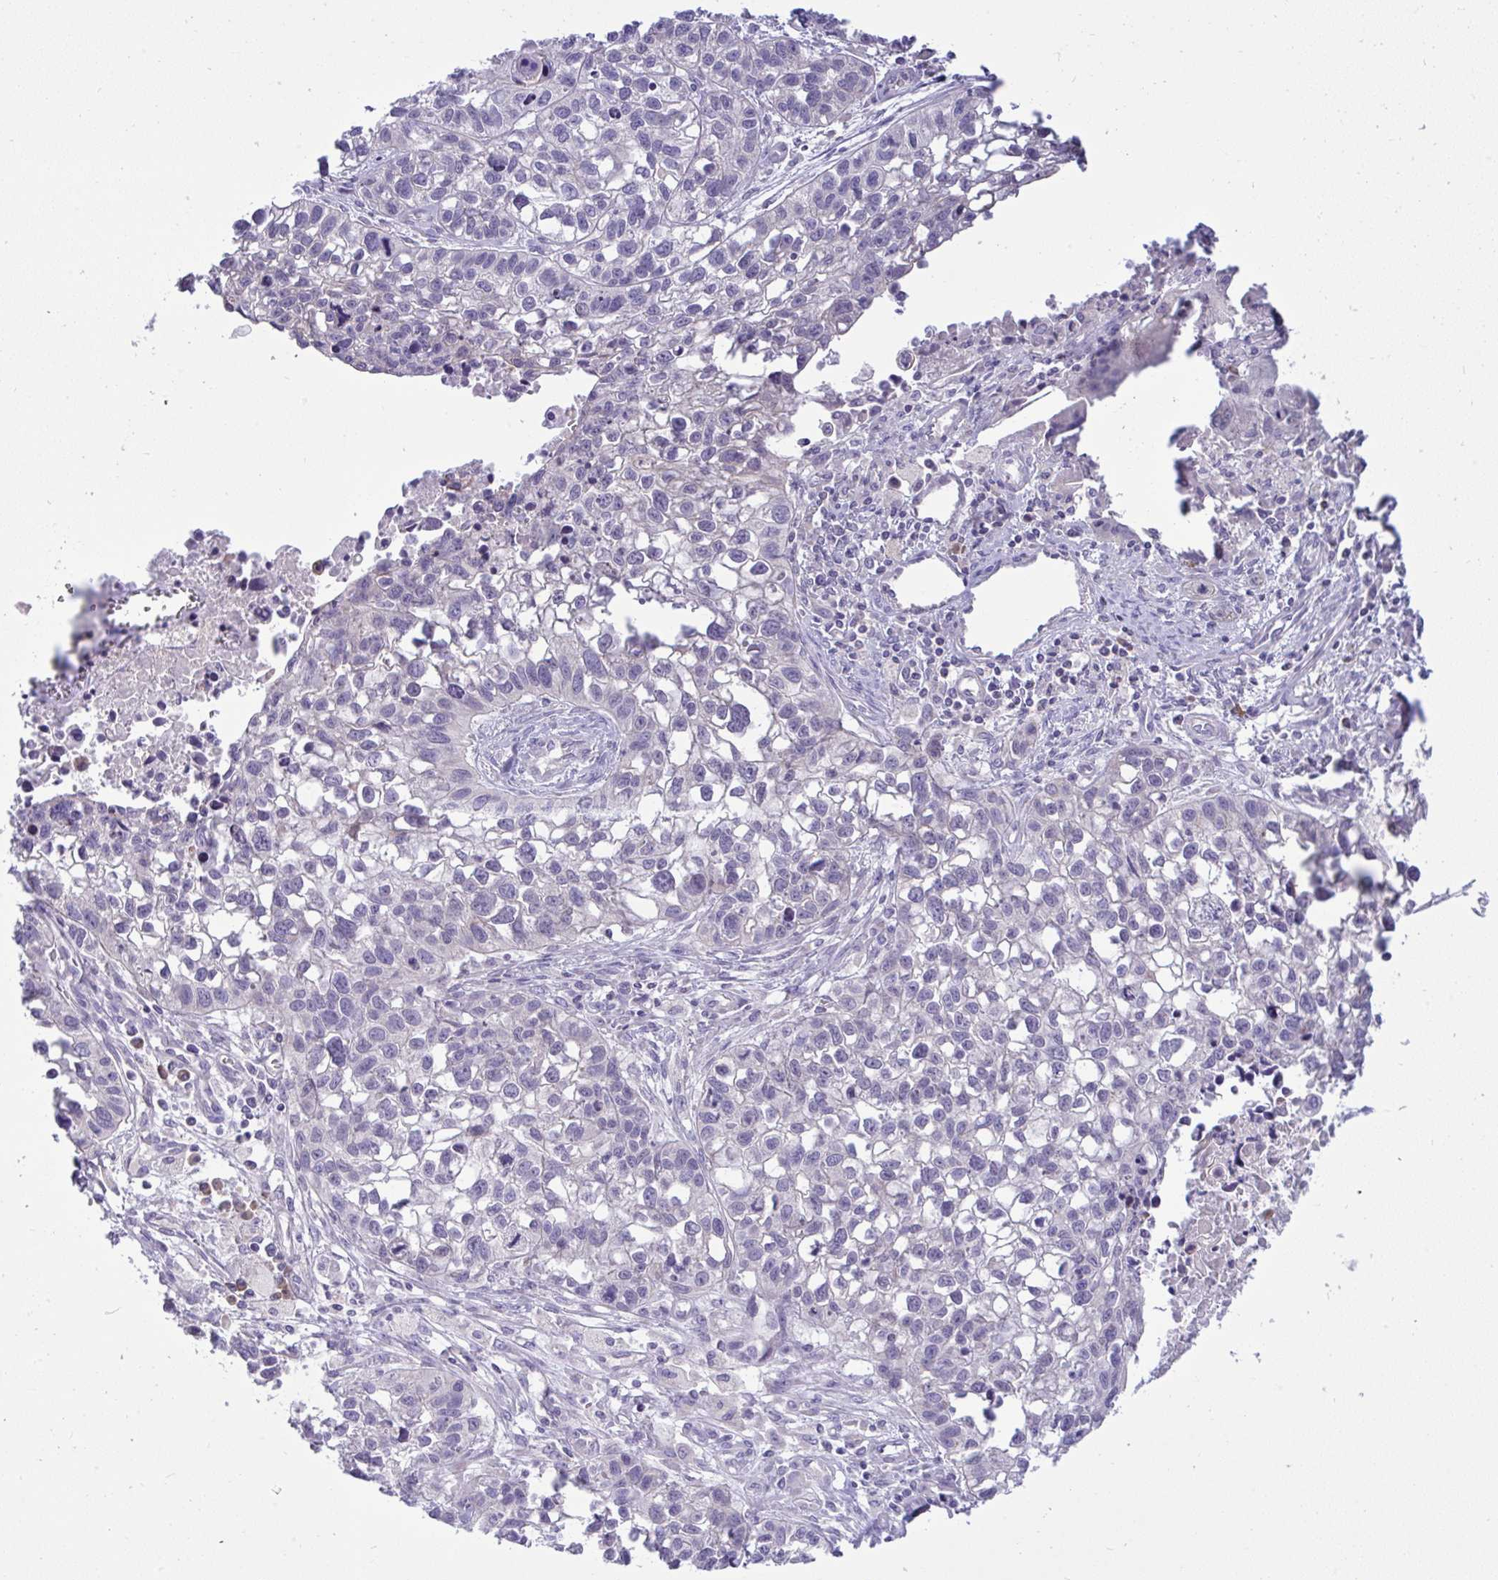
{"staining": {"intensity": "negative", "quantity": "none", "location": "none"}, "tissue": "lung cancer", "cell_type": "Tumor cells", "image_type": "cancer", "snomed": [{"axis": "morphology", "description": "Squamous cell carcinoma, NOS"}, {"axis": "topography", "description": "Lung"}], "caption": "This is a micrograph of IHC staining of lung cancer, which shows no positivity in tumor cells.", "gene": "TMEM41A", "patient": {"sex": "male", "age": 74}}